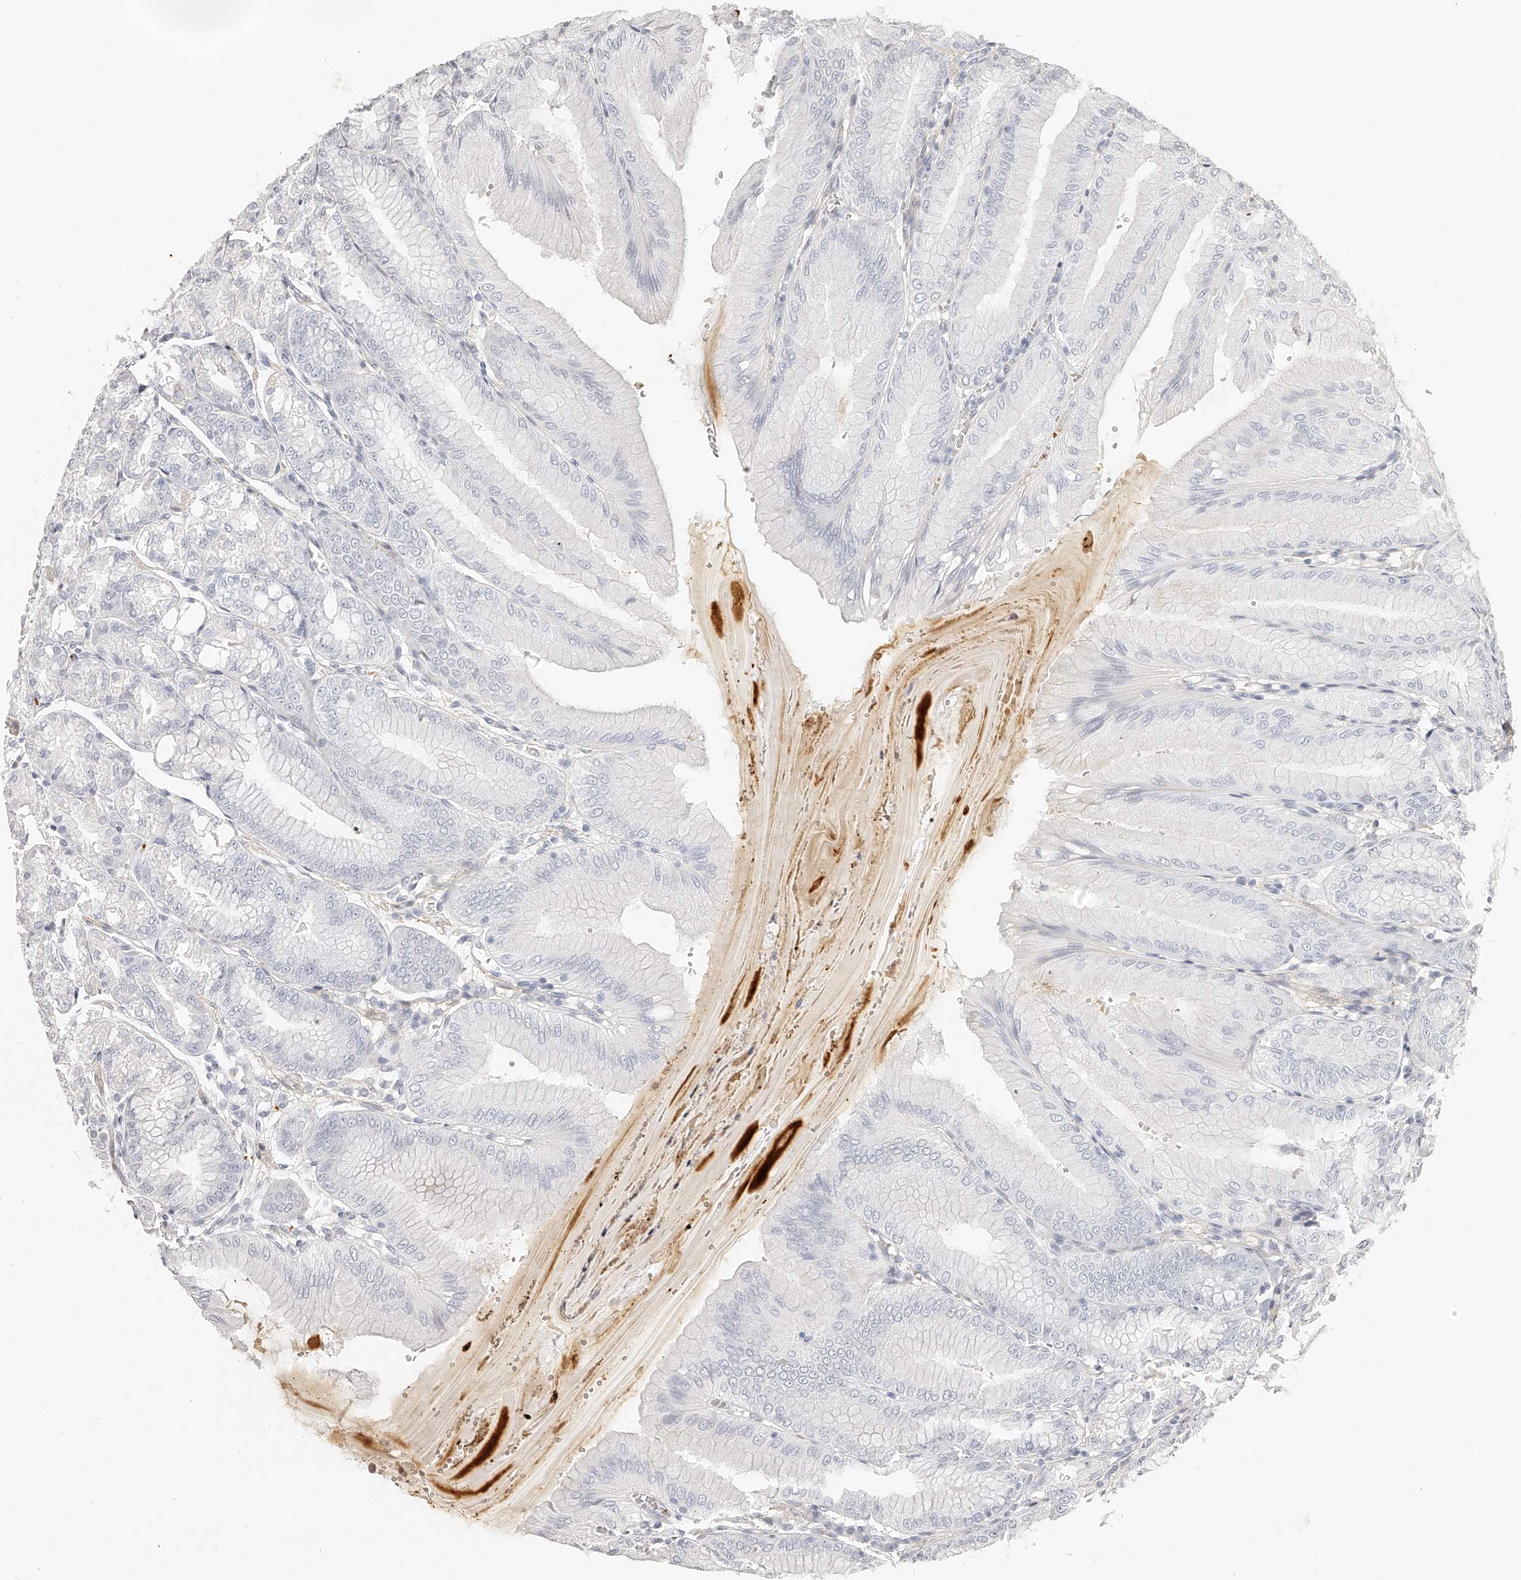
{"staining": {"intensity": "negative", "quantity": "none", "location": "none"}, "tissue": "stomach", "cell_type": "Glandular cells", "image_type": "normal", "snomed": [{"axis": "morphology", "description": "Normal tissue, NOS"}, {"axis": "topography", "description": "Stomach, lower"}], "caption": "Image shows no significant protein expression in glandular cells of normal stomach. Brightfield microscopy of immunohistochemistry (IHC) stained with DAB (brown) and hematoxylin (blue), captured at high magnification.", "gene": "ITGB3", "patient": {"sex": "male", "age": 71}}